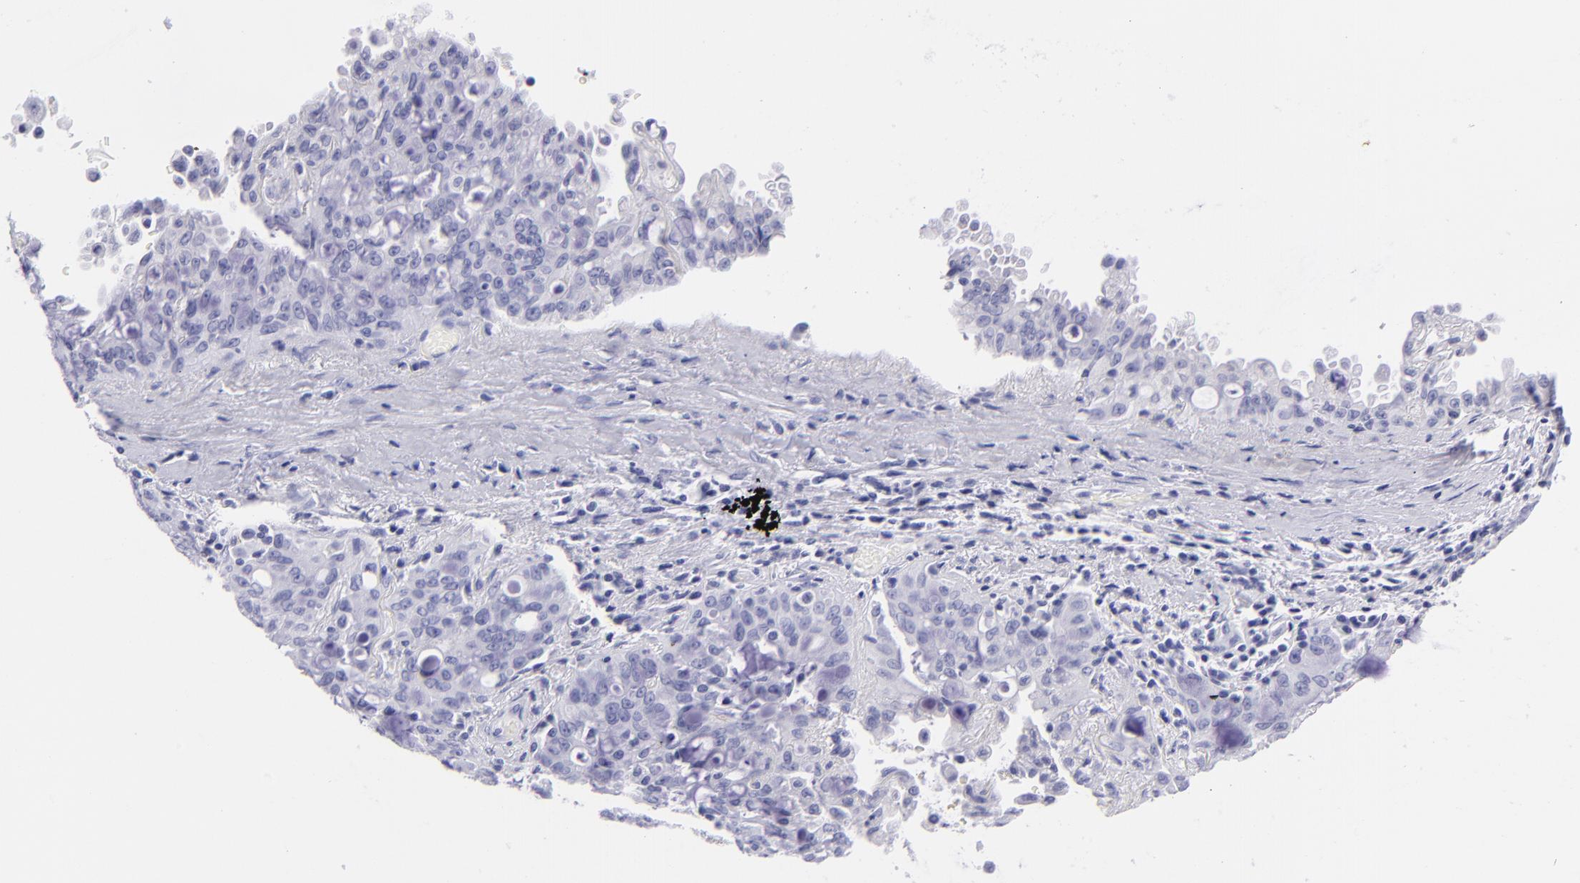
{"staining": {"intensity": "negative", "quantity": "none", "location": "none"}, "tissue": "lung cancer", "cell_type": "Tumor cells", "image_type": "cancer", "snomed": [{"axis": "morphology", "description": "Adenocarcinoma, NOS"}, {"axis": "topography", "description": "Lung"}], "caption": "Immunohistochemistry (IHC) micrograph of lung cancer stained for a protein (brown), which reveals no positivity in tumor cells. The staining was performed using DAB to visualize the protein expression in brown, while the nuclei were stained in blue with hematoxylin (Magnification: 20x).", "gene": "PIP", "patient": {"sex": "female", "age": 44}}